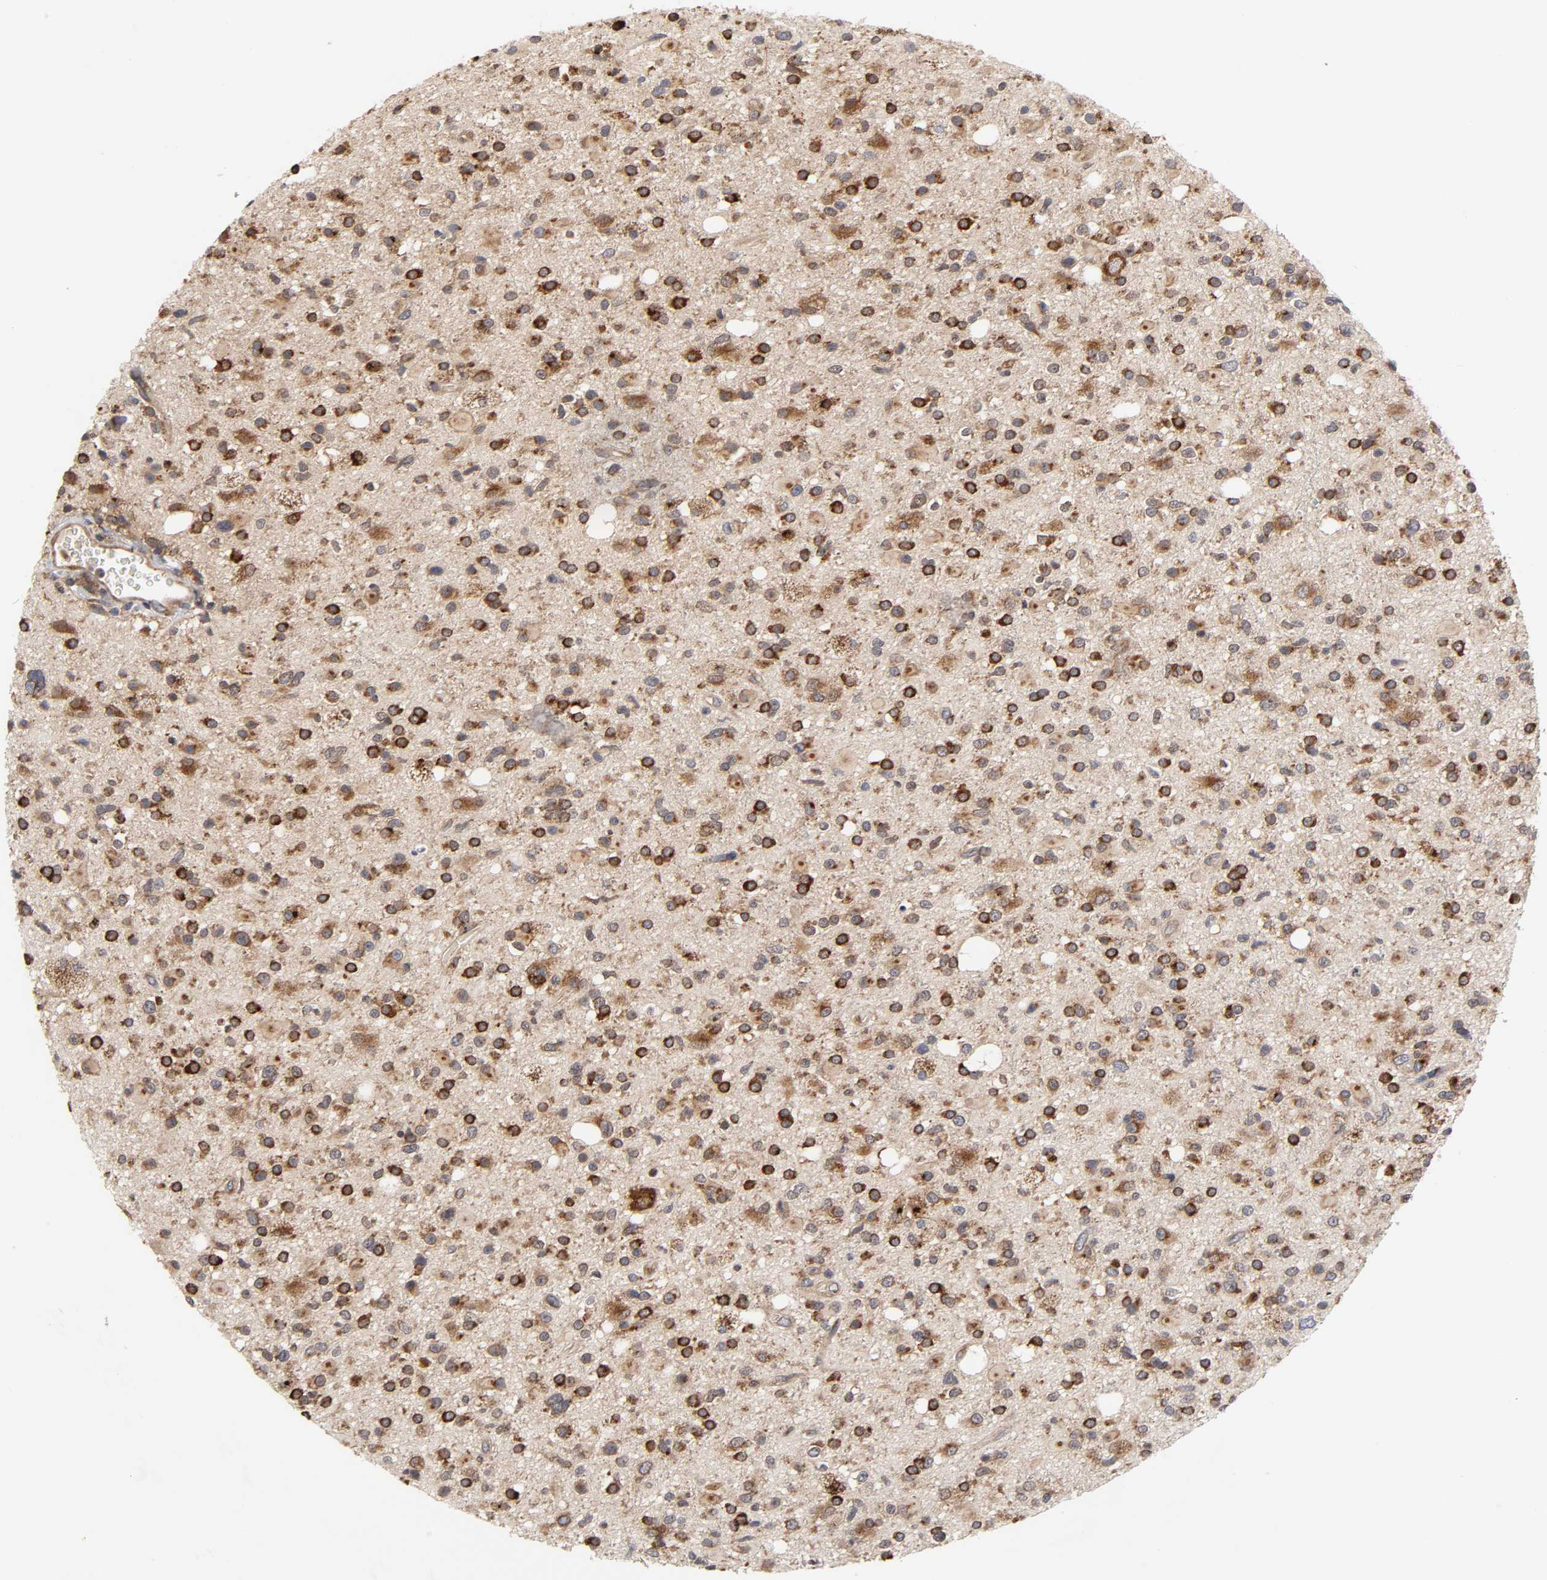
{"staining": {"intensity": "strong", "quantity": "25%-75%", "location": "cytoplasmic/membranous"}, "tissue": "glioma", "cell_type": "Tumor cells", "image_type": "cancer", "snomed": [{"axis": "morphology", "description": "Glioma, malignant, High grade"}, {"axis": "topography", "description": "Brain"}], "caption": "DAB immunohistochemical staining of malignant high-grade glioma exhibits strong cytoplasmic/membranous protein positivity in approximately 25%-75% of tumor cells. Using DAB (3,3'-diaminobenzidine) (brown) and hematoxylin (blue) stains, captured at high magnification using brightfield microscopy.", "gene": "GNPTG", "patient": {"sex": "male", "age": 33}}